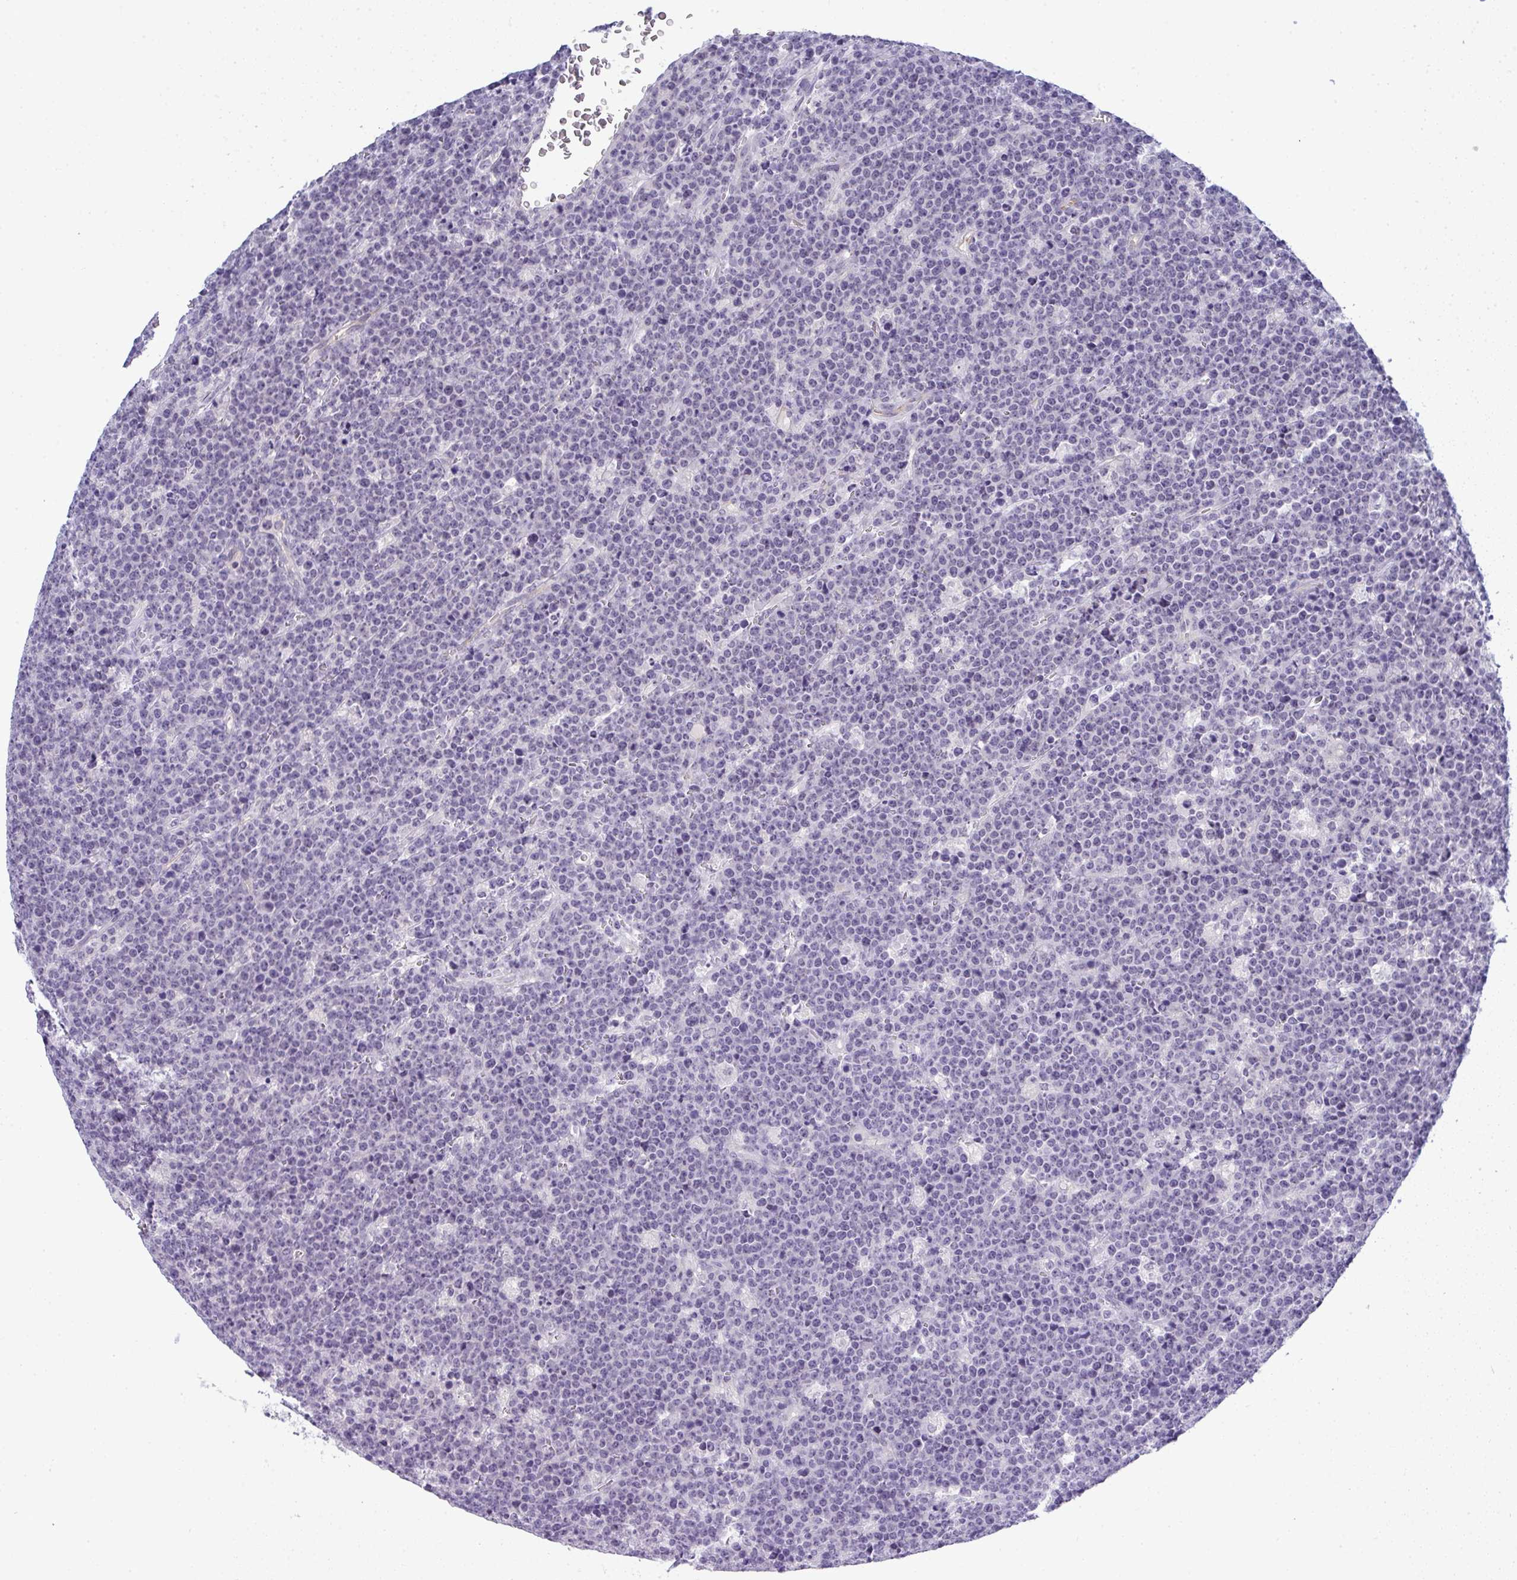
{"staining": {"intensity": "negative", "quantity": "none", "location": "none"}, "tissue": "lymphoma", "cell_type": "Tumor cells", "image_type": "cancer", "snomed": [{"axis": "morphology", "description": "Malignant lymphoma, non-Hodgkin's type, High grade"}, {"axis": "topography", "description": "Ovary"}], "caption": "This image is of malignant lymphoma, non-Hodgkin's type (high-grade) stained with immunohistochemistry (IHC) to label a protein in brown with the nuclei are counter-stained blue. There is no expression in tumor cells.", "gene": "TMEM82", "patient": {"sex": "female", "age": 56}}